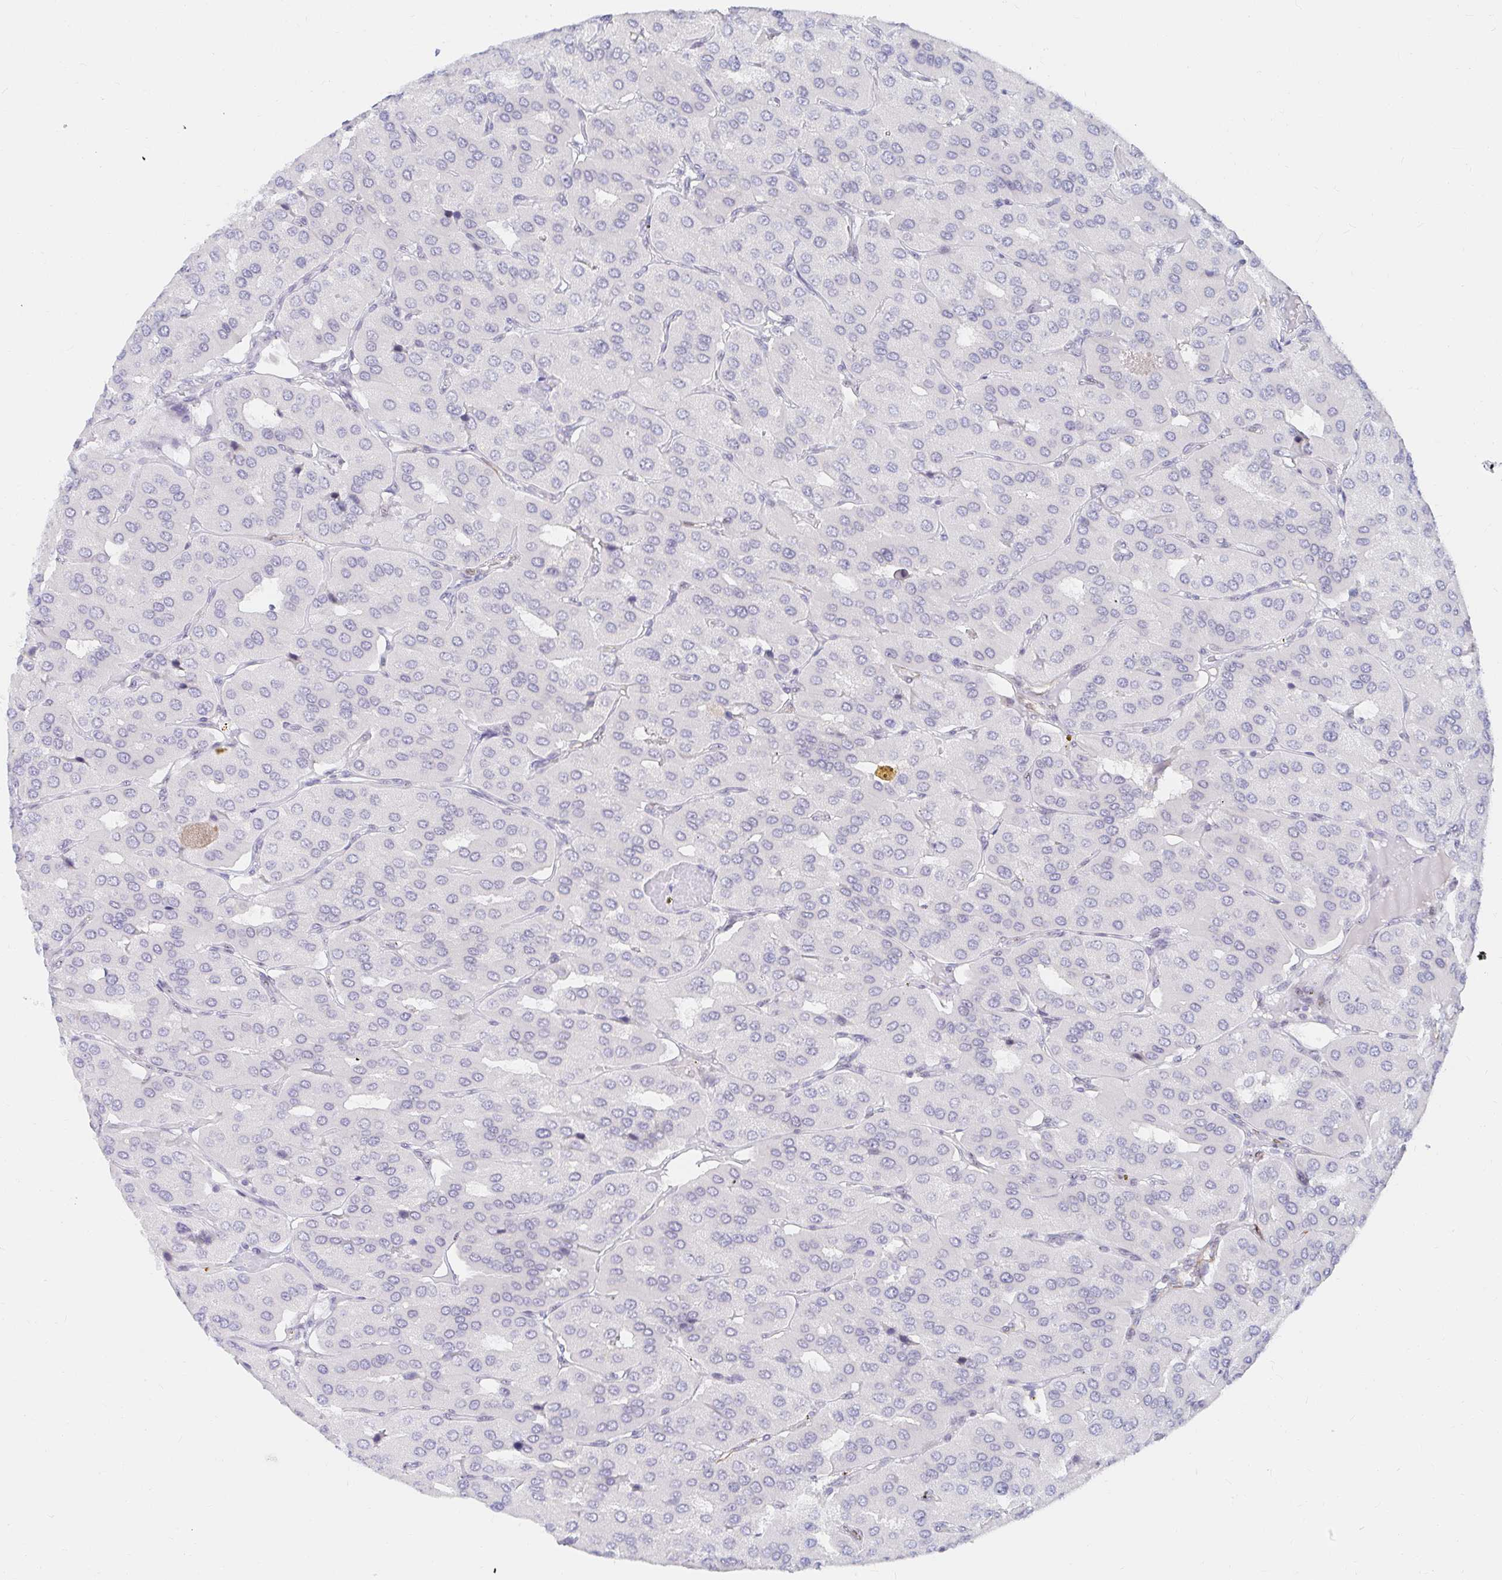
{"staining": {"intensity": "negative", "quantity": "none", "location": "none"}, "tissue": "parathyroid gland", "cell_type": "Glandular cells", "image_type": "normal", "snomed": [{"axis": "morphology", "description": "Normal tissue, NOS"}, {"axis": "morphology", "description": "Adenoma, NOS"}, {"axis": "topography", "description": "Parathyroid gland"}], "caption": "Immunohistochemistry (IHC) histopathology image of unremarkable human parathyroid gland stained for a protein (brown), which reveals no positivity in glandular cells. (Stains: DAB (3,3'-diaminobenzidine) immunohistochemistry (IHC) with hematoxylin counter stain, Microscopy: brightfield microscopy at high magnification).", "gene": "COL28A1", "patient": {"sex": "female", "age": 86}}